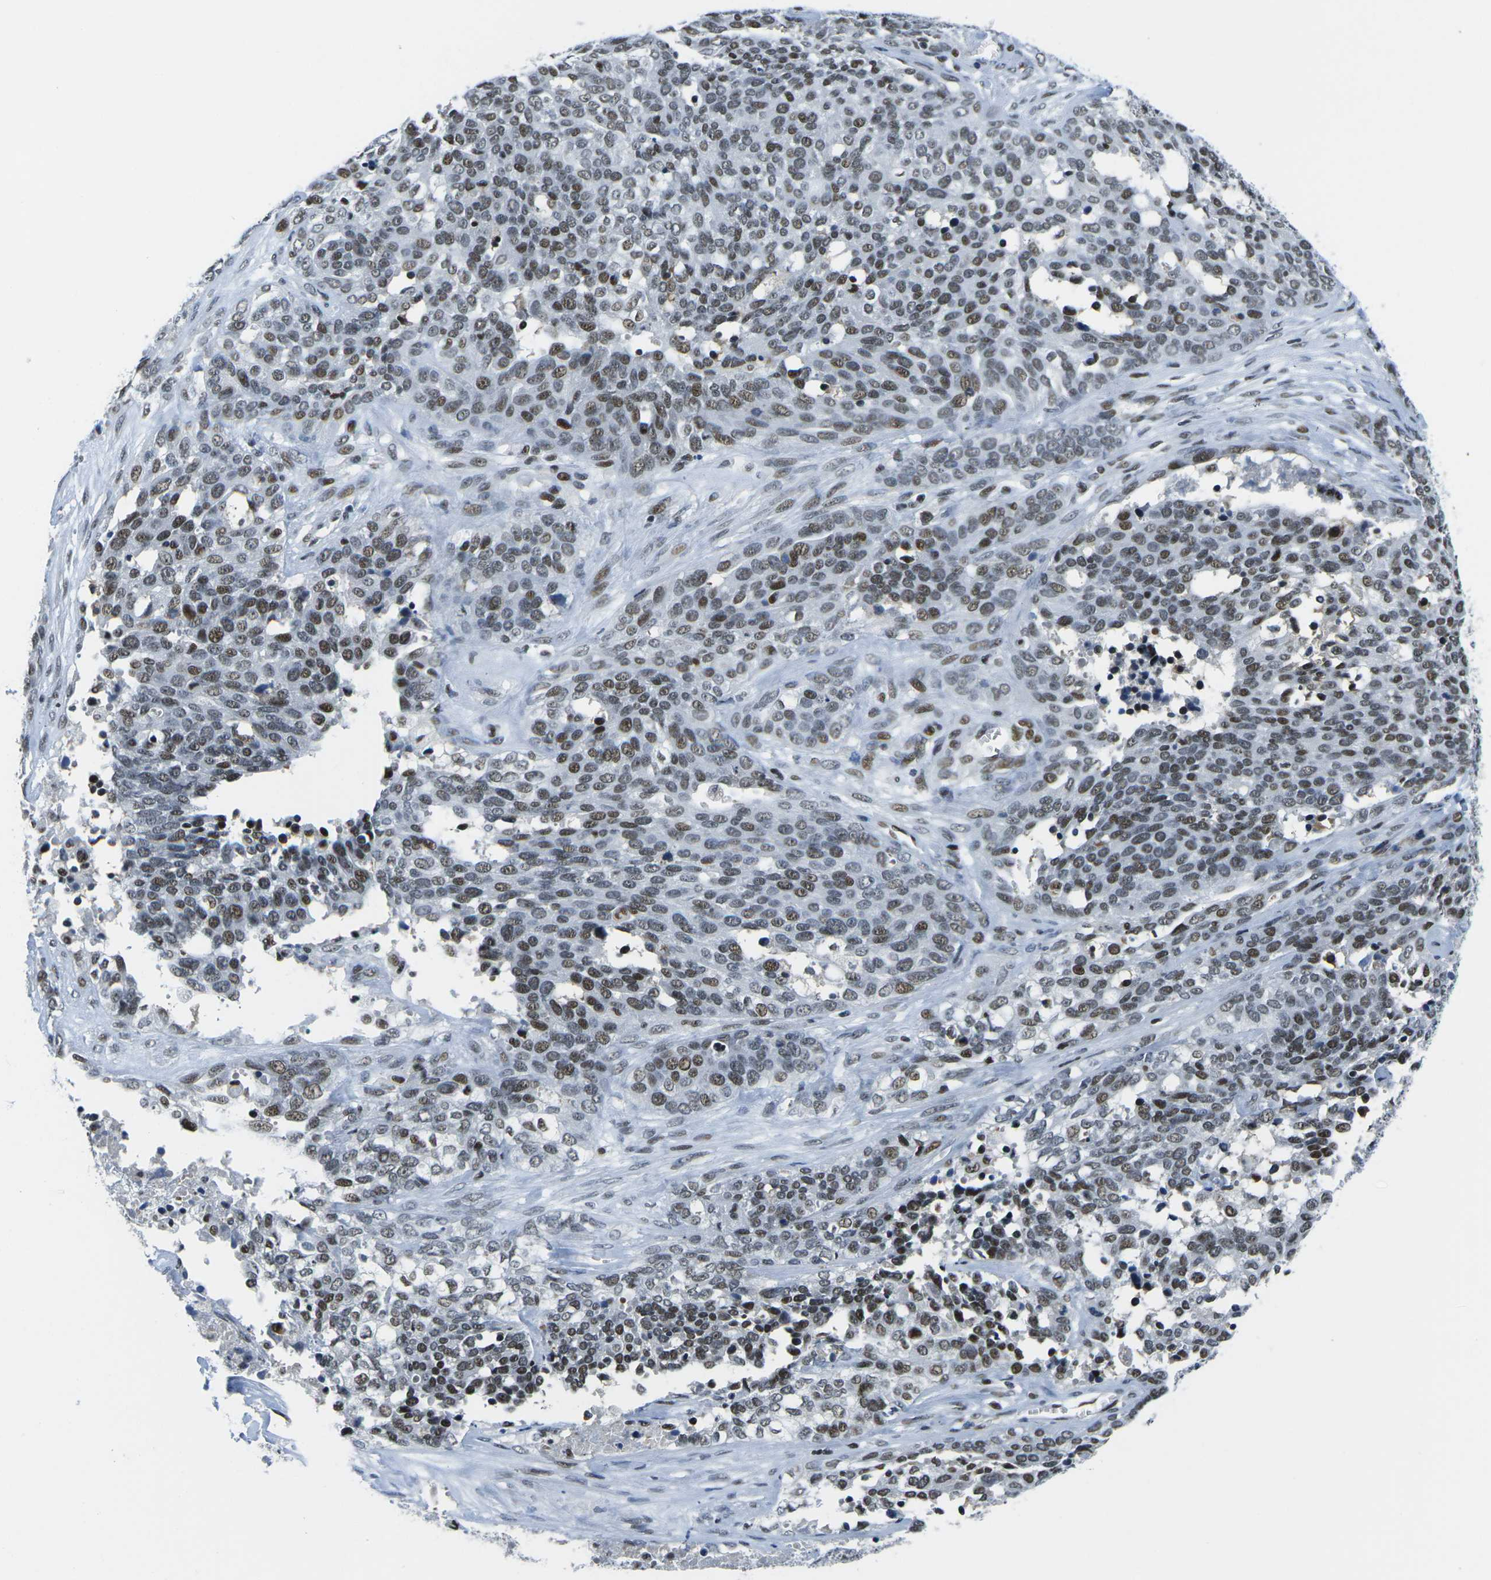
{"staining": {"intensity": "moderate", "quantity": ">75%", "location": "nuclear"}, "tissue": "ovarian cancer", "cell_type": "Tumor cells", "image_type": "cancer", "snomed": [{"axis": "morphology", "description": "Cystadenocarcinoma, serous, NOS"}, {"axis": "topography", "description": "Ovary"}], "caption": "DAB immunohistochemical staining of ovarian serous cystadenocarcinoma reveals moderate nuclear protein expression in about >75% of tumor cells.", "gene": "PRPF8", "patient": {"sex": "female", "age": 44}}